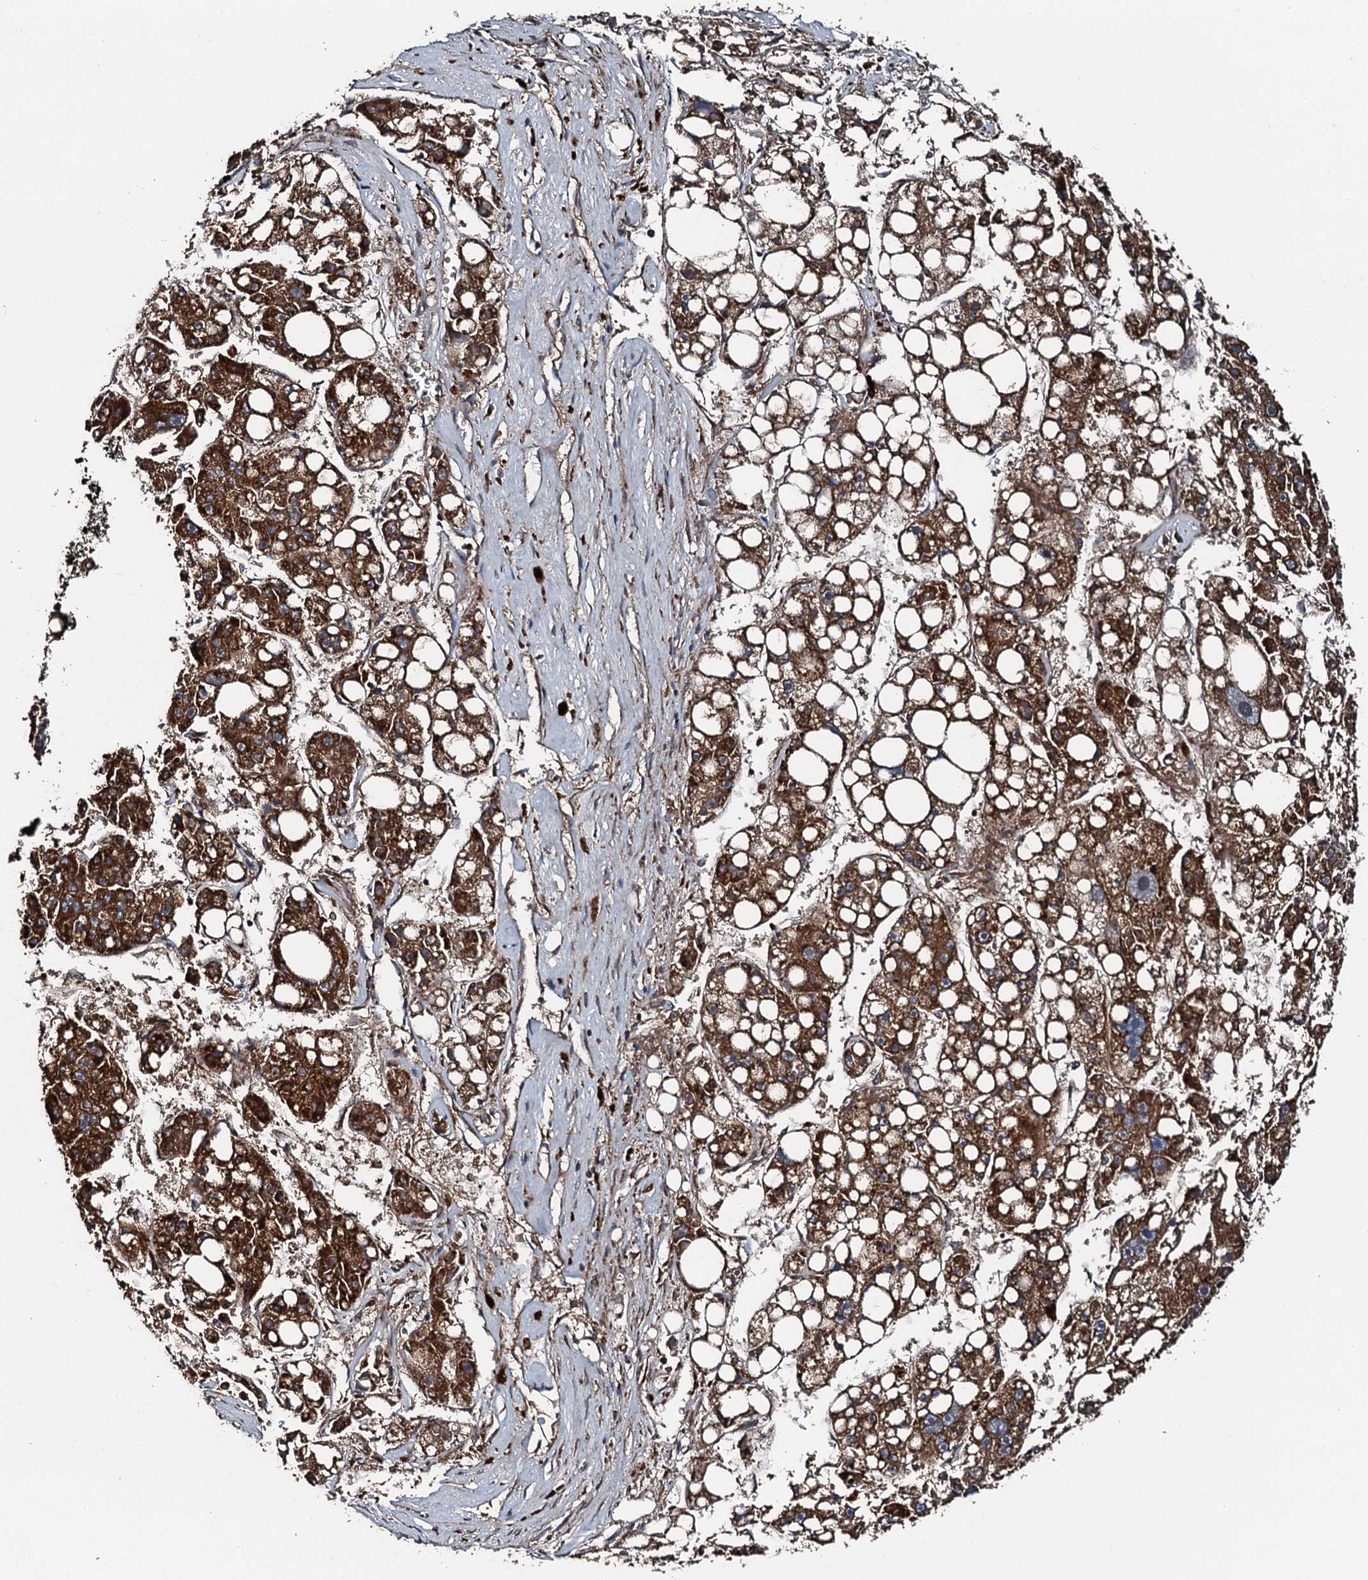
{"staining": {"intensity": "strong", "quantity": ">75%", "location": "cytoplasmic/membranous"}, "tissue": "liver cancer", "cell_type": "Tumor cells", "image_type": "cancer", "snomed": [{"axis": "morphology", "description": "Carcinoma, Hepatocellular, NOS"}, {"axis": "topography", "description": "Liver"}], "caption": "Immunohistochemistry (IHC) histopathology image of neoplastic tissue: hepatocellular carcinoma (liver) stained using immunohistochemistry reveals high levels of strong protein expression localized specifically in the cytoplasmic/membranous of tumor cells, appearing as a cytoplasmic/membranous brown color.", "gene": "FLYWCH1", "patient": {"sex": "female", "age": 61}}